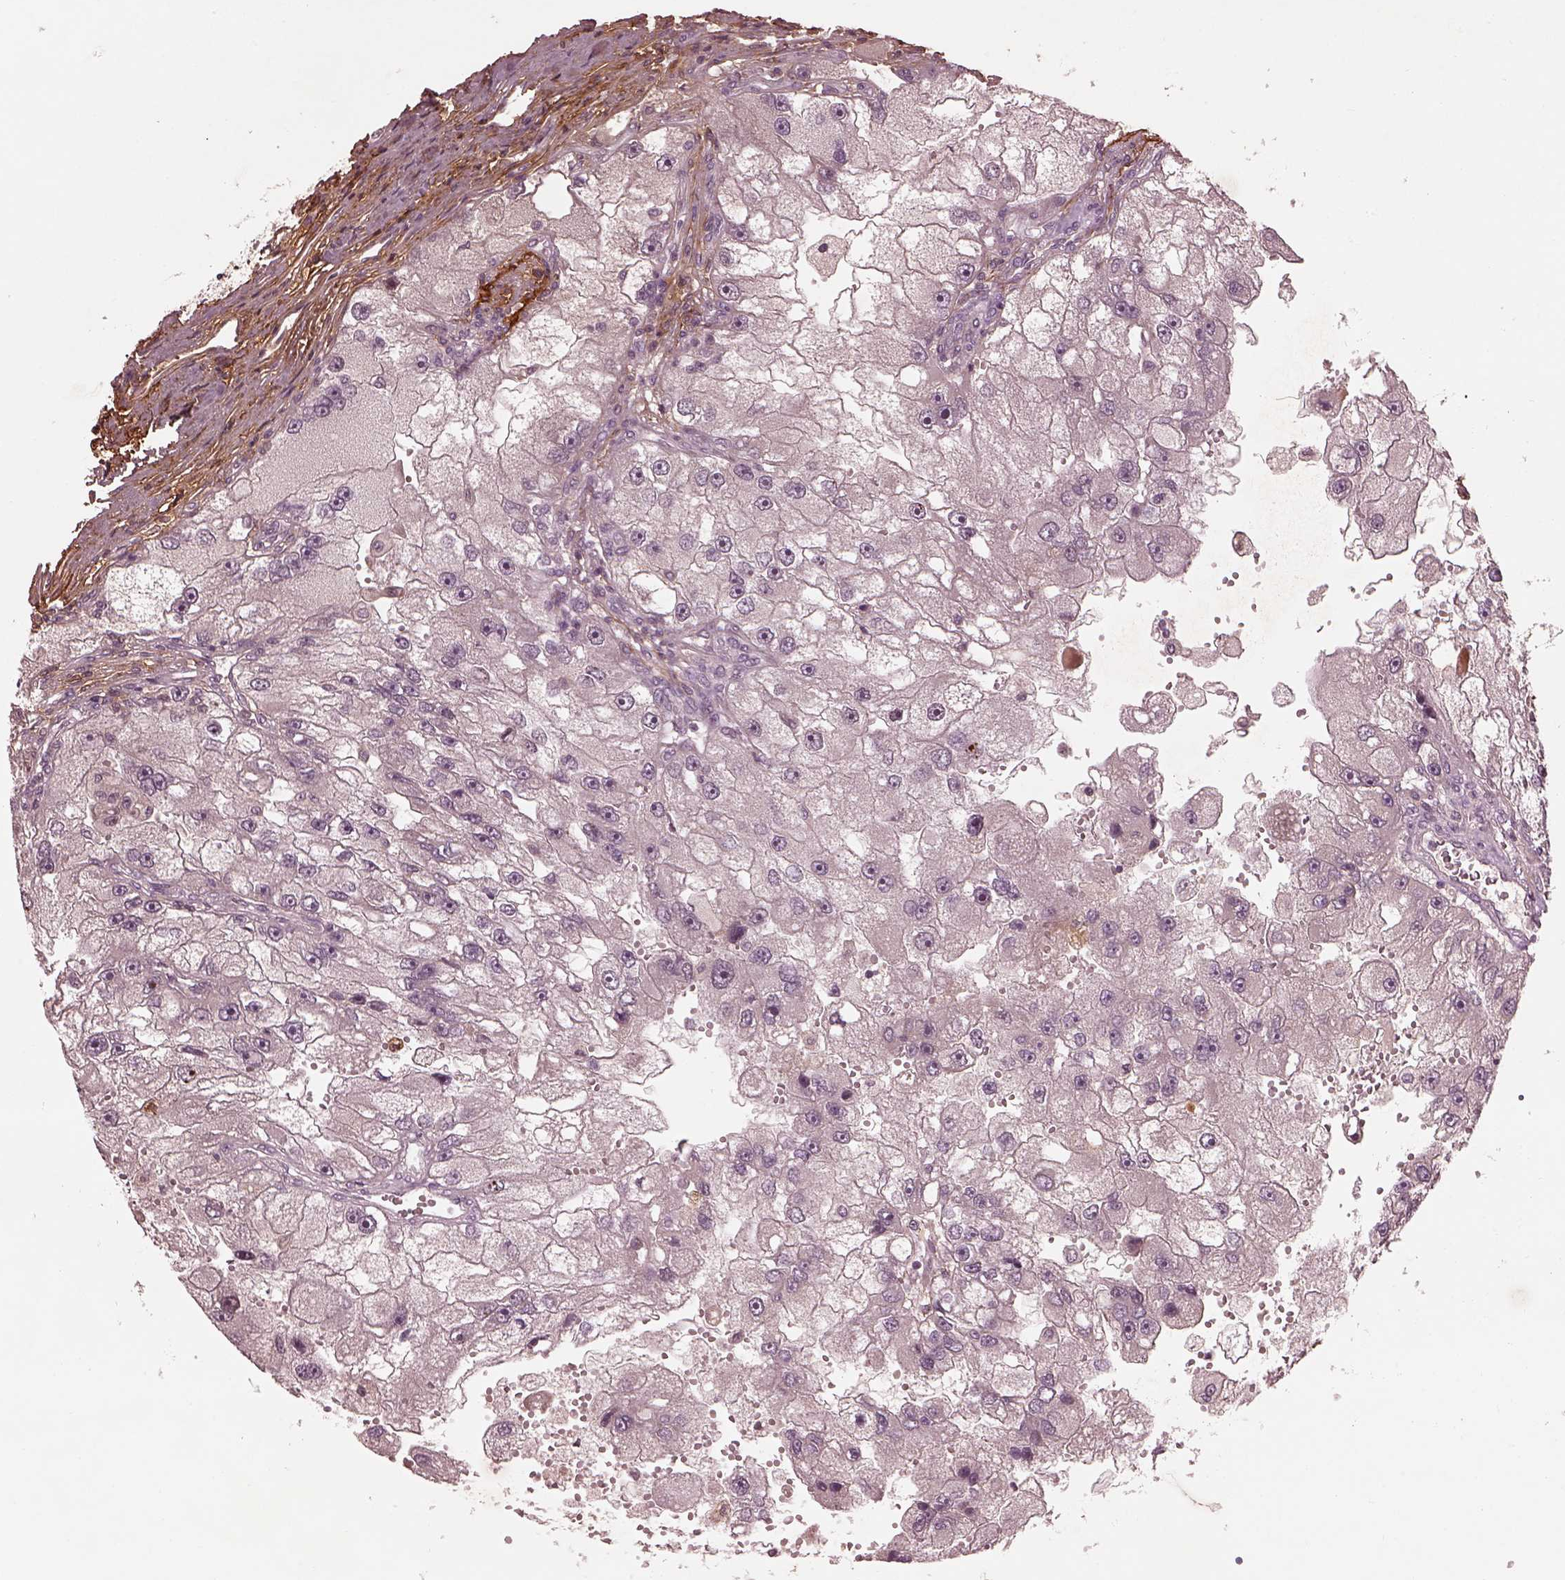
{"staining": {"intensity": "negative", "quantity": "none", "location": "none"}, "tissue": "renal cancer", "cell_type": "Tumor cells", "image_type": "cancer", "snomed": [{"axis": "morphology", "description": "Adenocarcinoma, NOS"}, {"axis": "topography", "description": "Kidney"}], "caption": "Tumor cells show no significant protein staining in renal adenocarcinoma. The staining was performed using DAB (3,3'-diaminobenzidine) to visualize the protein expression in brown, while the nuclei were stained in blue with hematoxylin (Magnification: 20x).", "gene": "EFEMP1", "patient": {"sex": "male", "age": 63}}